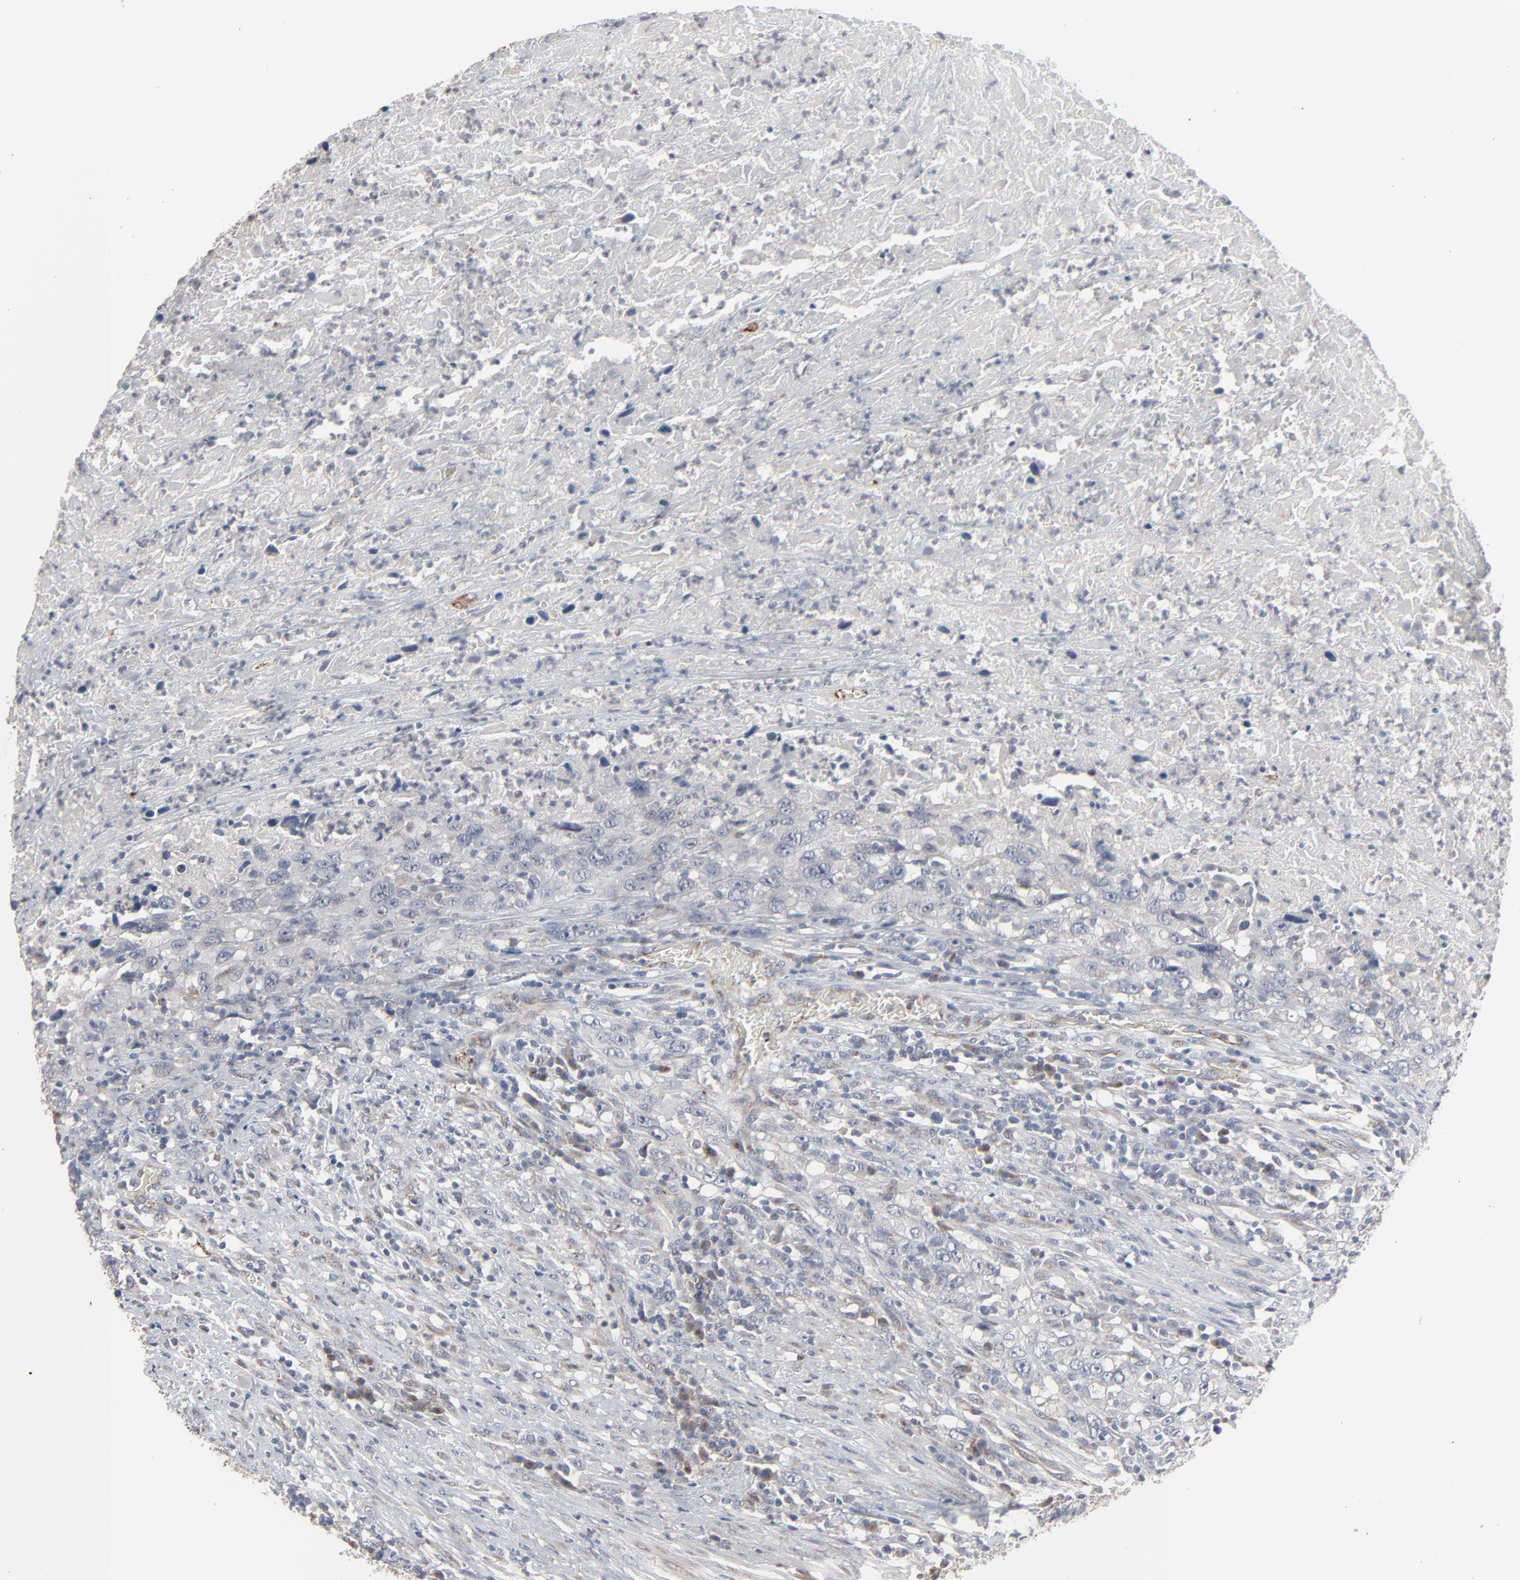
{"staining": {"intensity": "negative", "quantity": "none", "location": "none"}, "tissue": "urothelial cancer", "cell_type": "Tumor cells", "image_type": "cancer", "snomed": [{"axis": "morphology", "description": "Urothelial carcinoma, High grade"}, {"axis": "topography", "description": "Urinary bladder"}], "caption": "Human urothelial cancer stained for a protein using immunohistochemistry (IHC) displays no positivity in tumor cells.", "gene": "JAM3", "patient": {"sex": "male", "age": 61}}